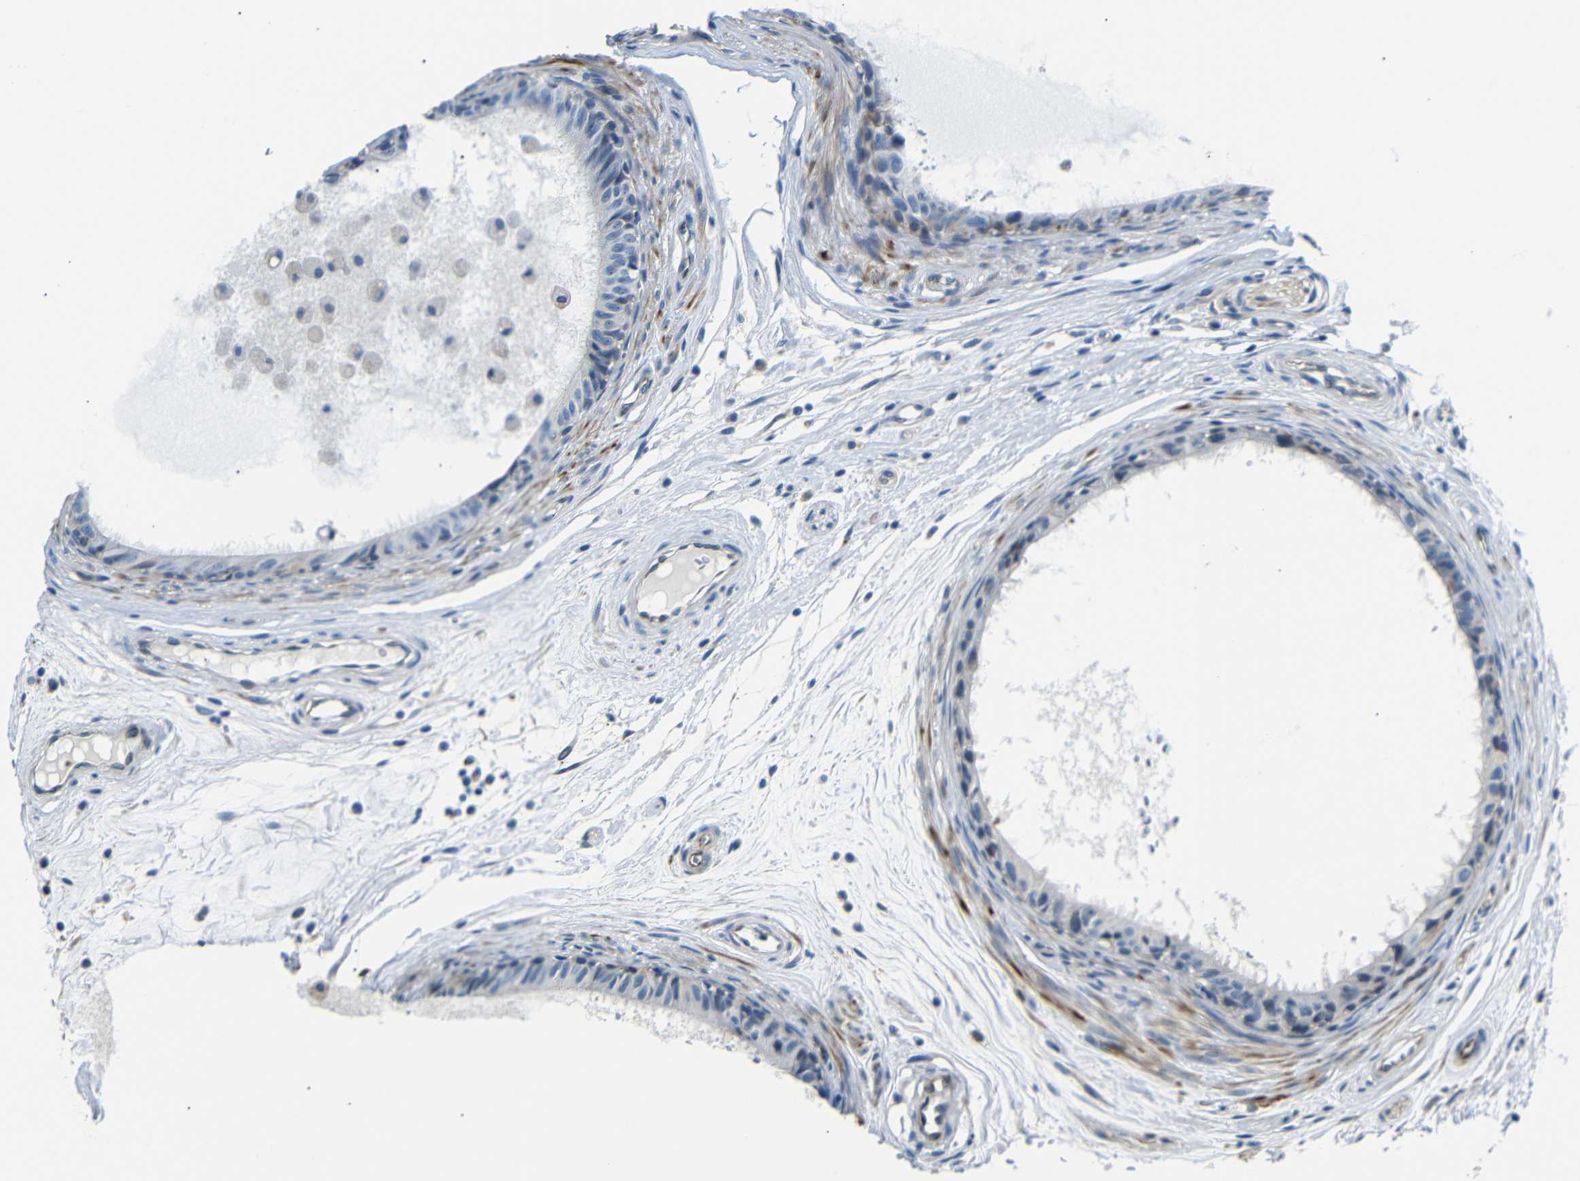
{"staining": {"intensity": "negative", "quantity": "none", "location": "none"}, "tissue": "epididymis", "cell_type": "Glandular cells", "image_type": "normal", "snomed": [{"axis": "morphology", "description": "Normal tissue, NOS"}, {"axis": "morphology", "description": "Inflammation, NOS"}, {"axis": "topography", "description": "Epididymis"}], "caption": "This micrograph is of normal epididymis stained with immunohistochemistry (IHC) to label a protein in brown with the nuclei are counter-stained blue. There is no staining in glandular cells. (Brightfield microscopy of DAB (3,3'-diaminobenzidine) immunohistochemistry at high magnification).", "gene": "TAFA1", "patient": {"sex": "male", "age": 85}}